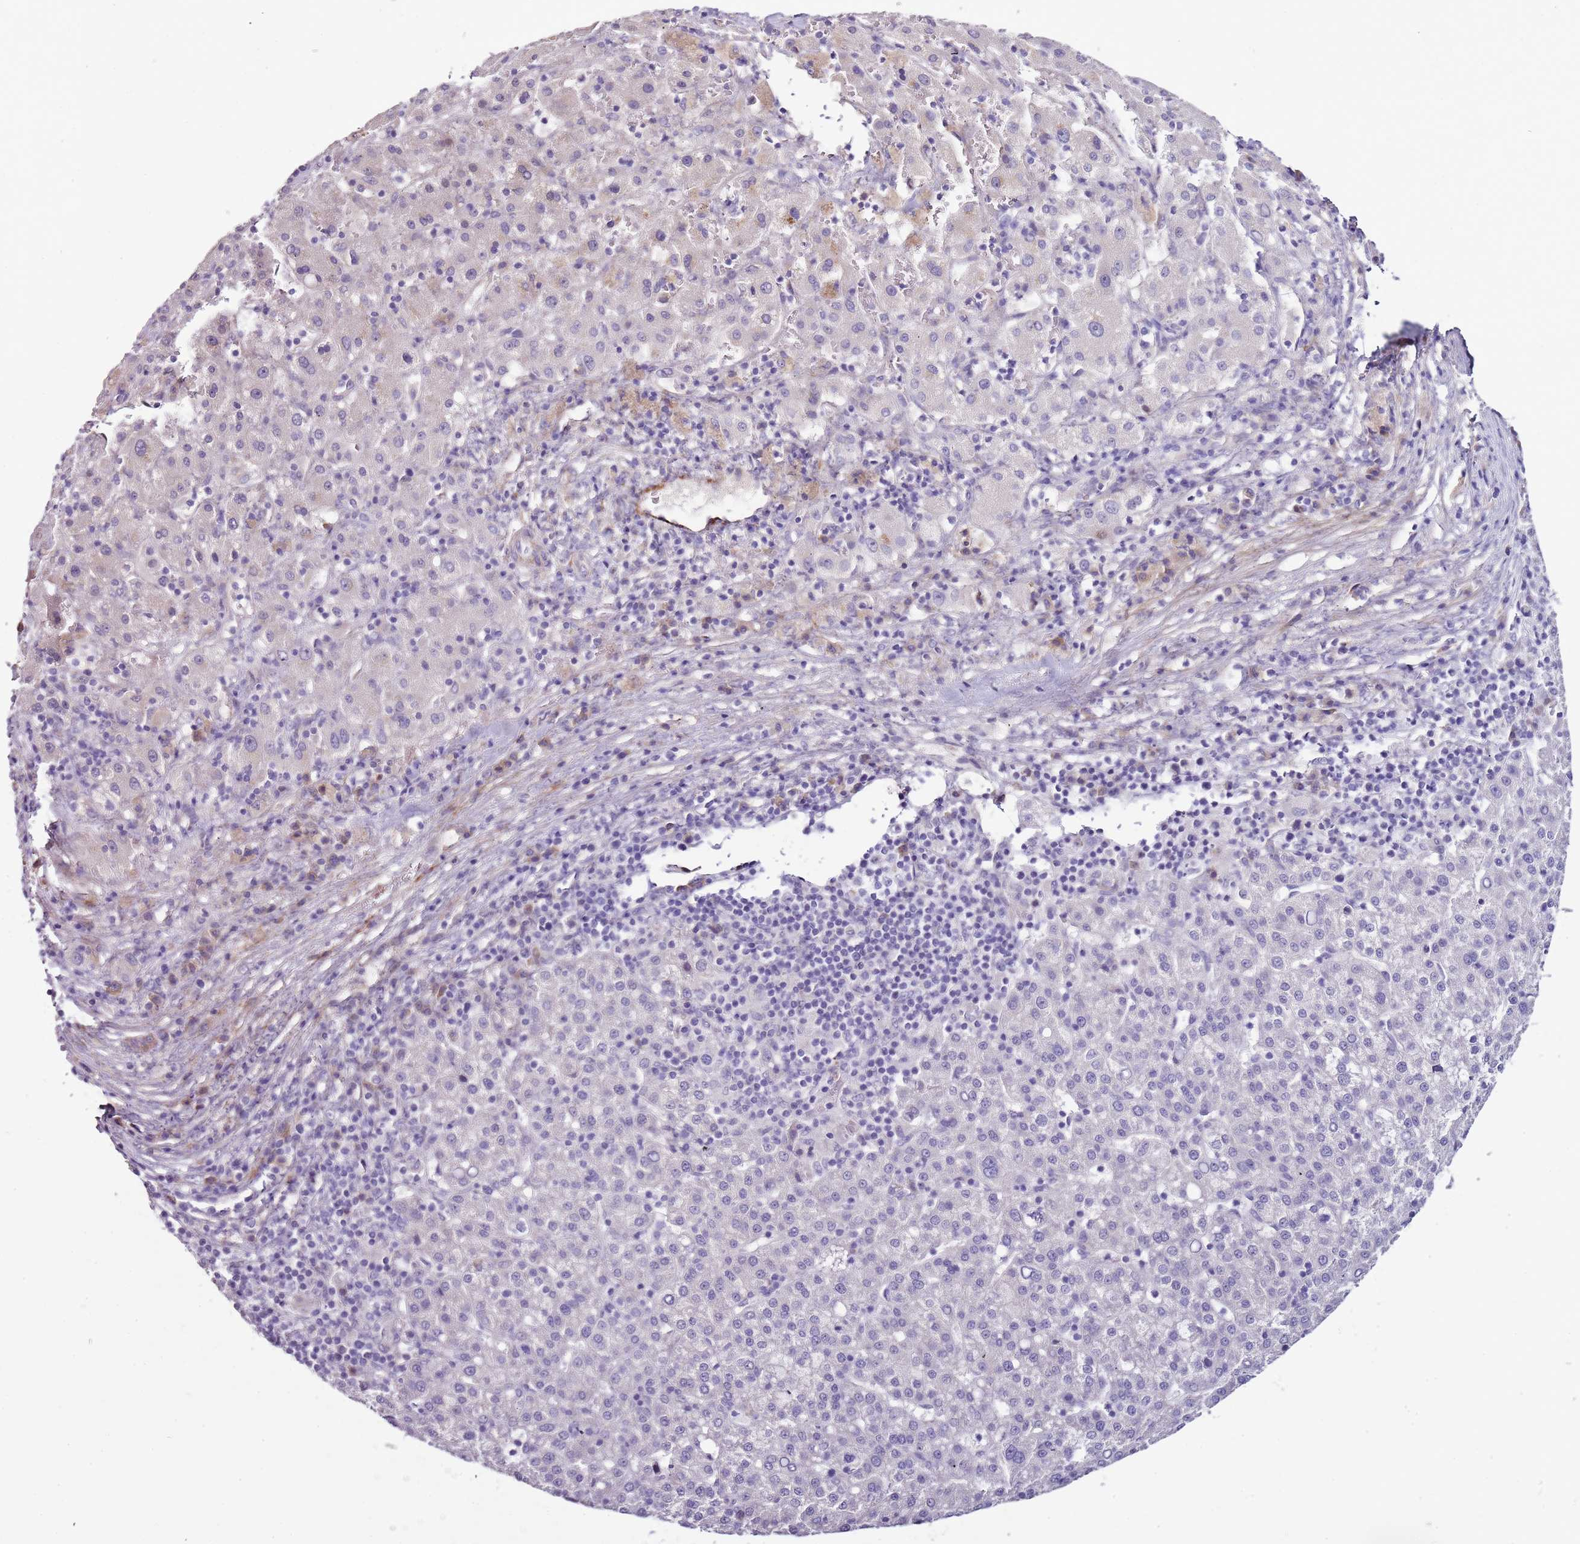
{"staining": {"intensity": "moderate", "quantity": "<25%", "location": "cytoplasmic/membranous"}, "tissue": "liver cancer", "cell_type": "Tumor cells", "image_type": "cancer", "snomed": [{"axis": "morphology", "description": "Carcinoma, Hepatocellular, NOS"}, {"axis": "topography", "description": "Liver"}], "caption": "The immunohistochemical stain shows moderate cytoplasmic/membranous positivity in tumor cells of hepatocellular carcinoma (liver) tissue.", "gene": "NKX2-3", "patient": {"sex": "female", "age": 58}}